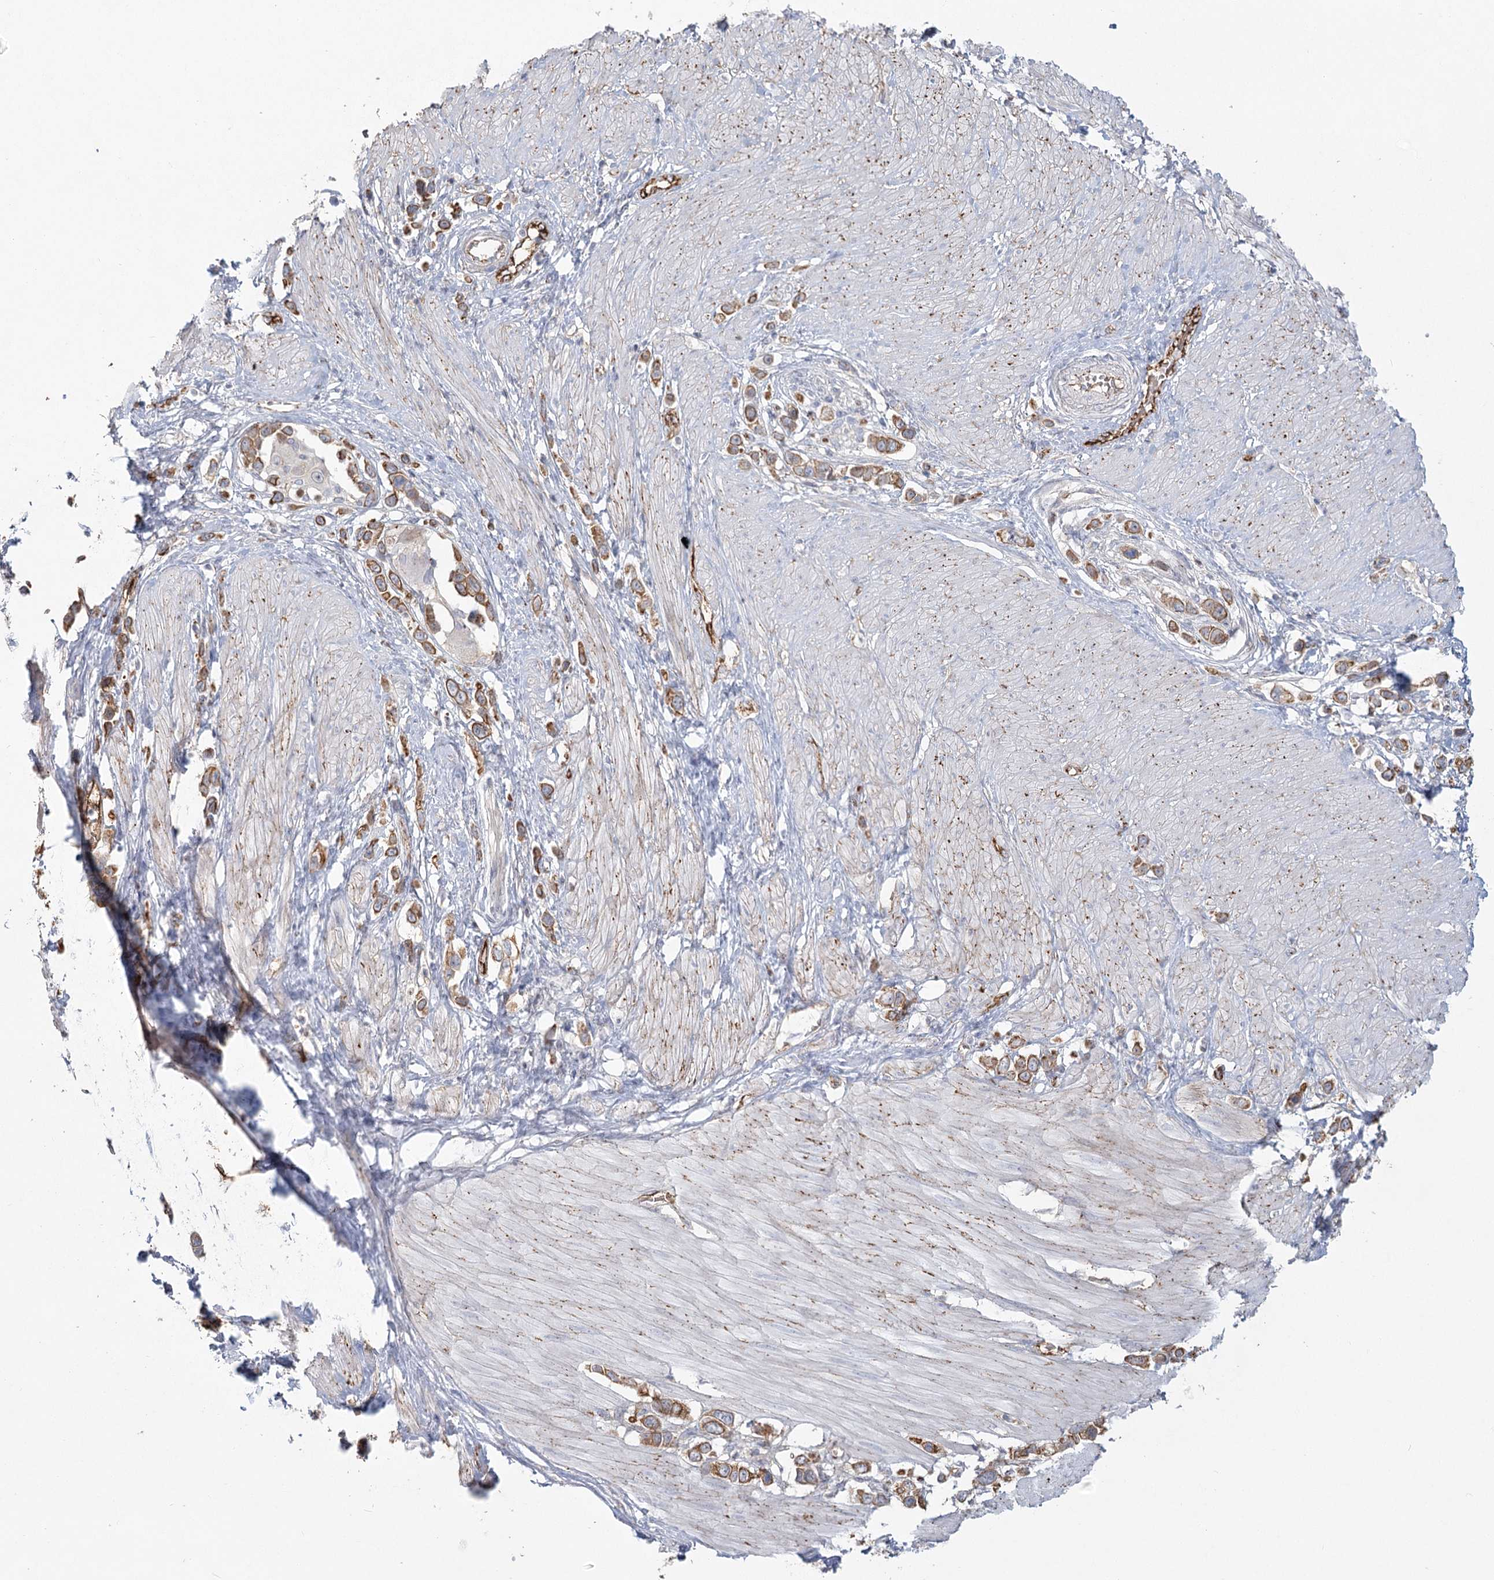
{"staining": {"intensity": "moderate", "quantity": ">75%", "location": "cytoplasmic/membranous"}, "tissue": "stomach cancer", "cell_type": "Tumor cells", "image_type": "cancer", "snomed": [{"axis": "morphology", "description": "Adenocarcinoma, NOS"}, {"axis": "topography", "description": "Stomach"}], "caption": "This image demonstrates stomach cancer stained with IHC to label a protein in brown. The cytoplasmic/membranous of tumor cells show moderate positivity for the protein. Nuclei are counter-stained blue.", "gene": "KBTBD4", "patient": {"sex": "female", "age": 65}}